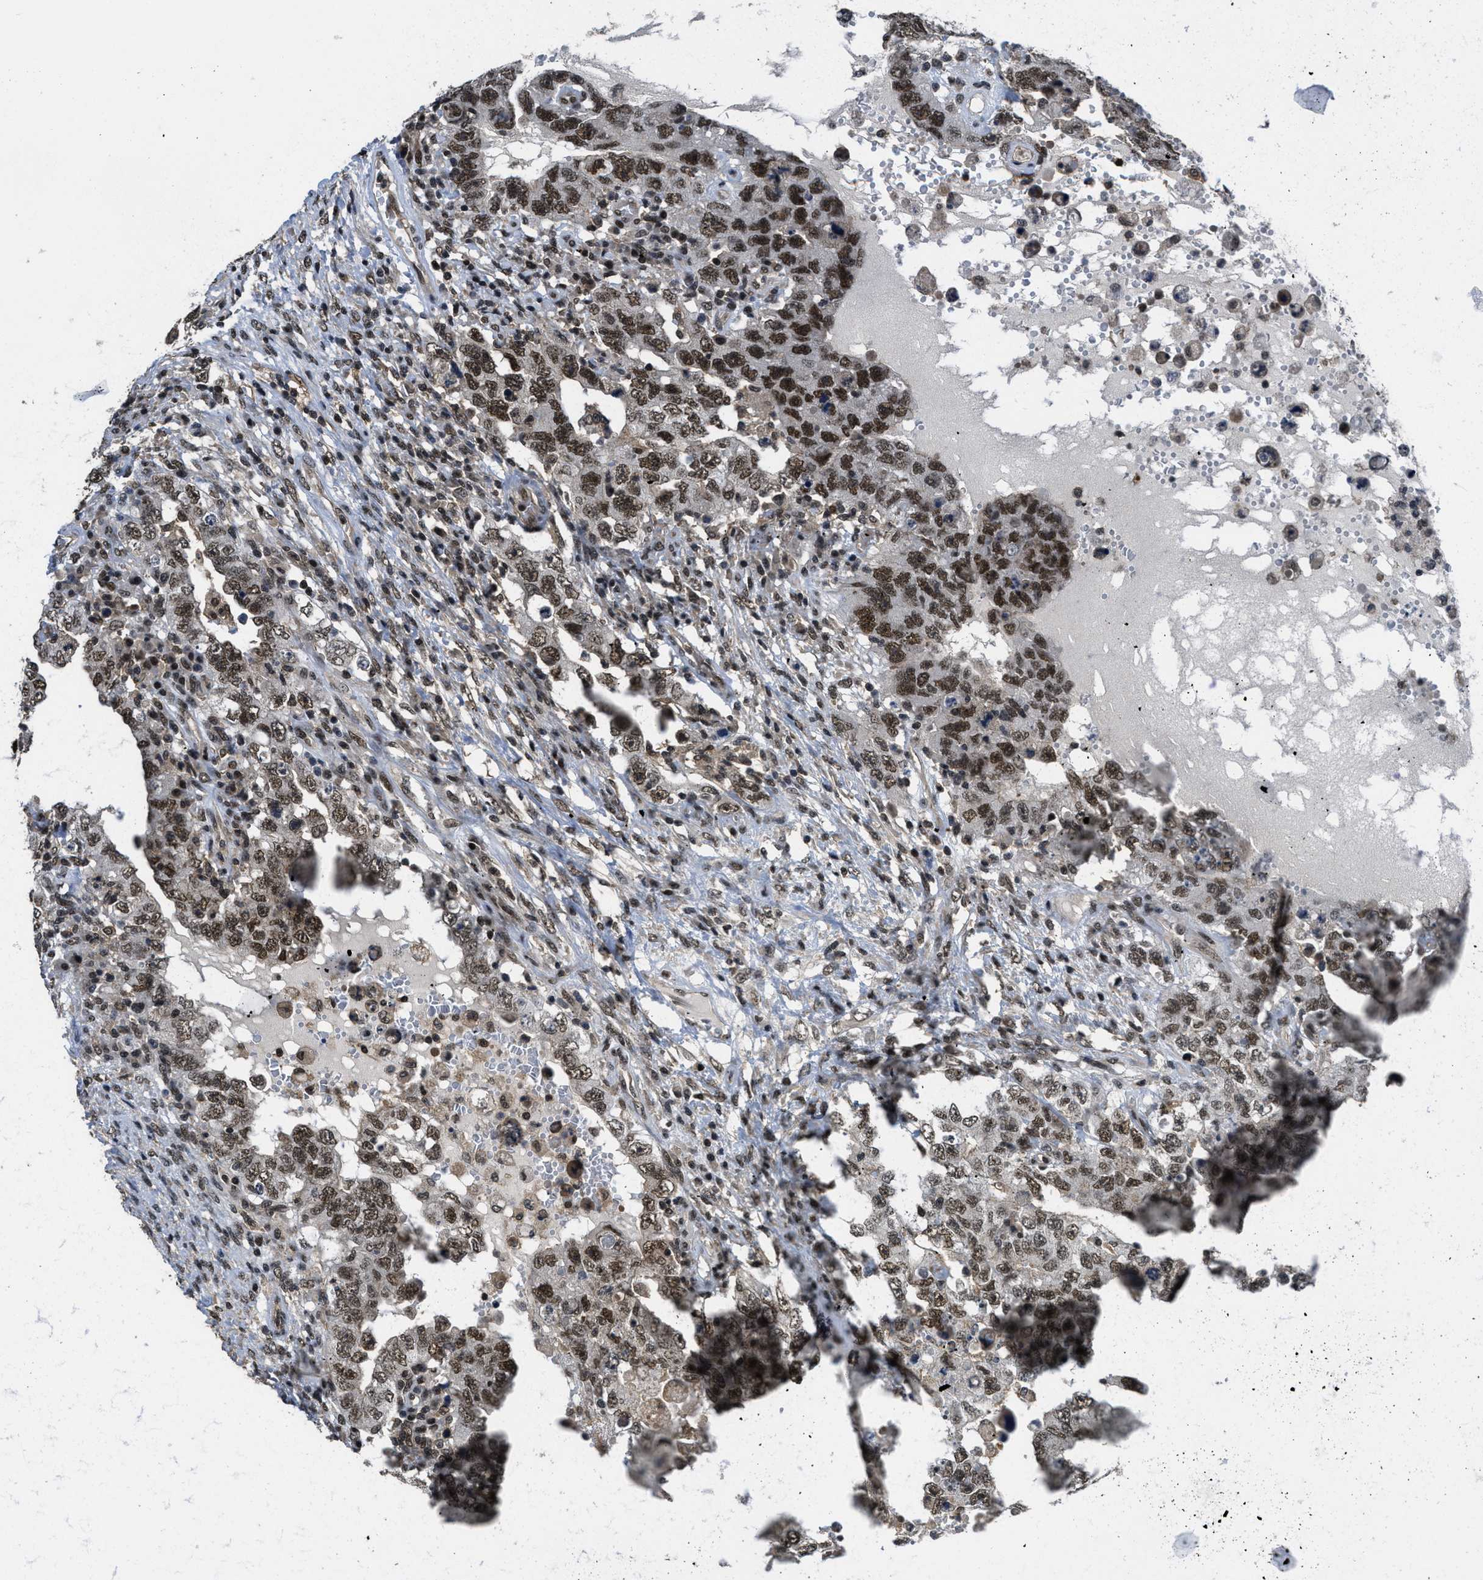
{"staining": {"intensity": "strong", "quantity": ">75%", "location": "nuclear"}, "tissue": "testis cancer", "cell_type": "Tumor cells", "image_type": "cancer", "snomed": [{"axis": "morphology", "description": "Carcinoma, Embryonal, NOS"}, {"axis": "topography", "description": "Testis"}], "caption": "Immunohistochemistry image of neoplastic tissue: human testis cancer stained using immunohistochemistry (IHC) reveals high levels of strong protein expression localized specifically in the nuclear of tumor cells, appearing as a nuclear brown color.", "gene": "CUL4B", "patient": {"sex": "male", "age": 26}}